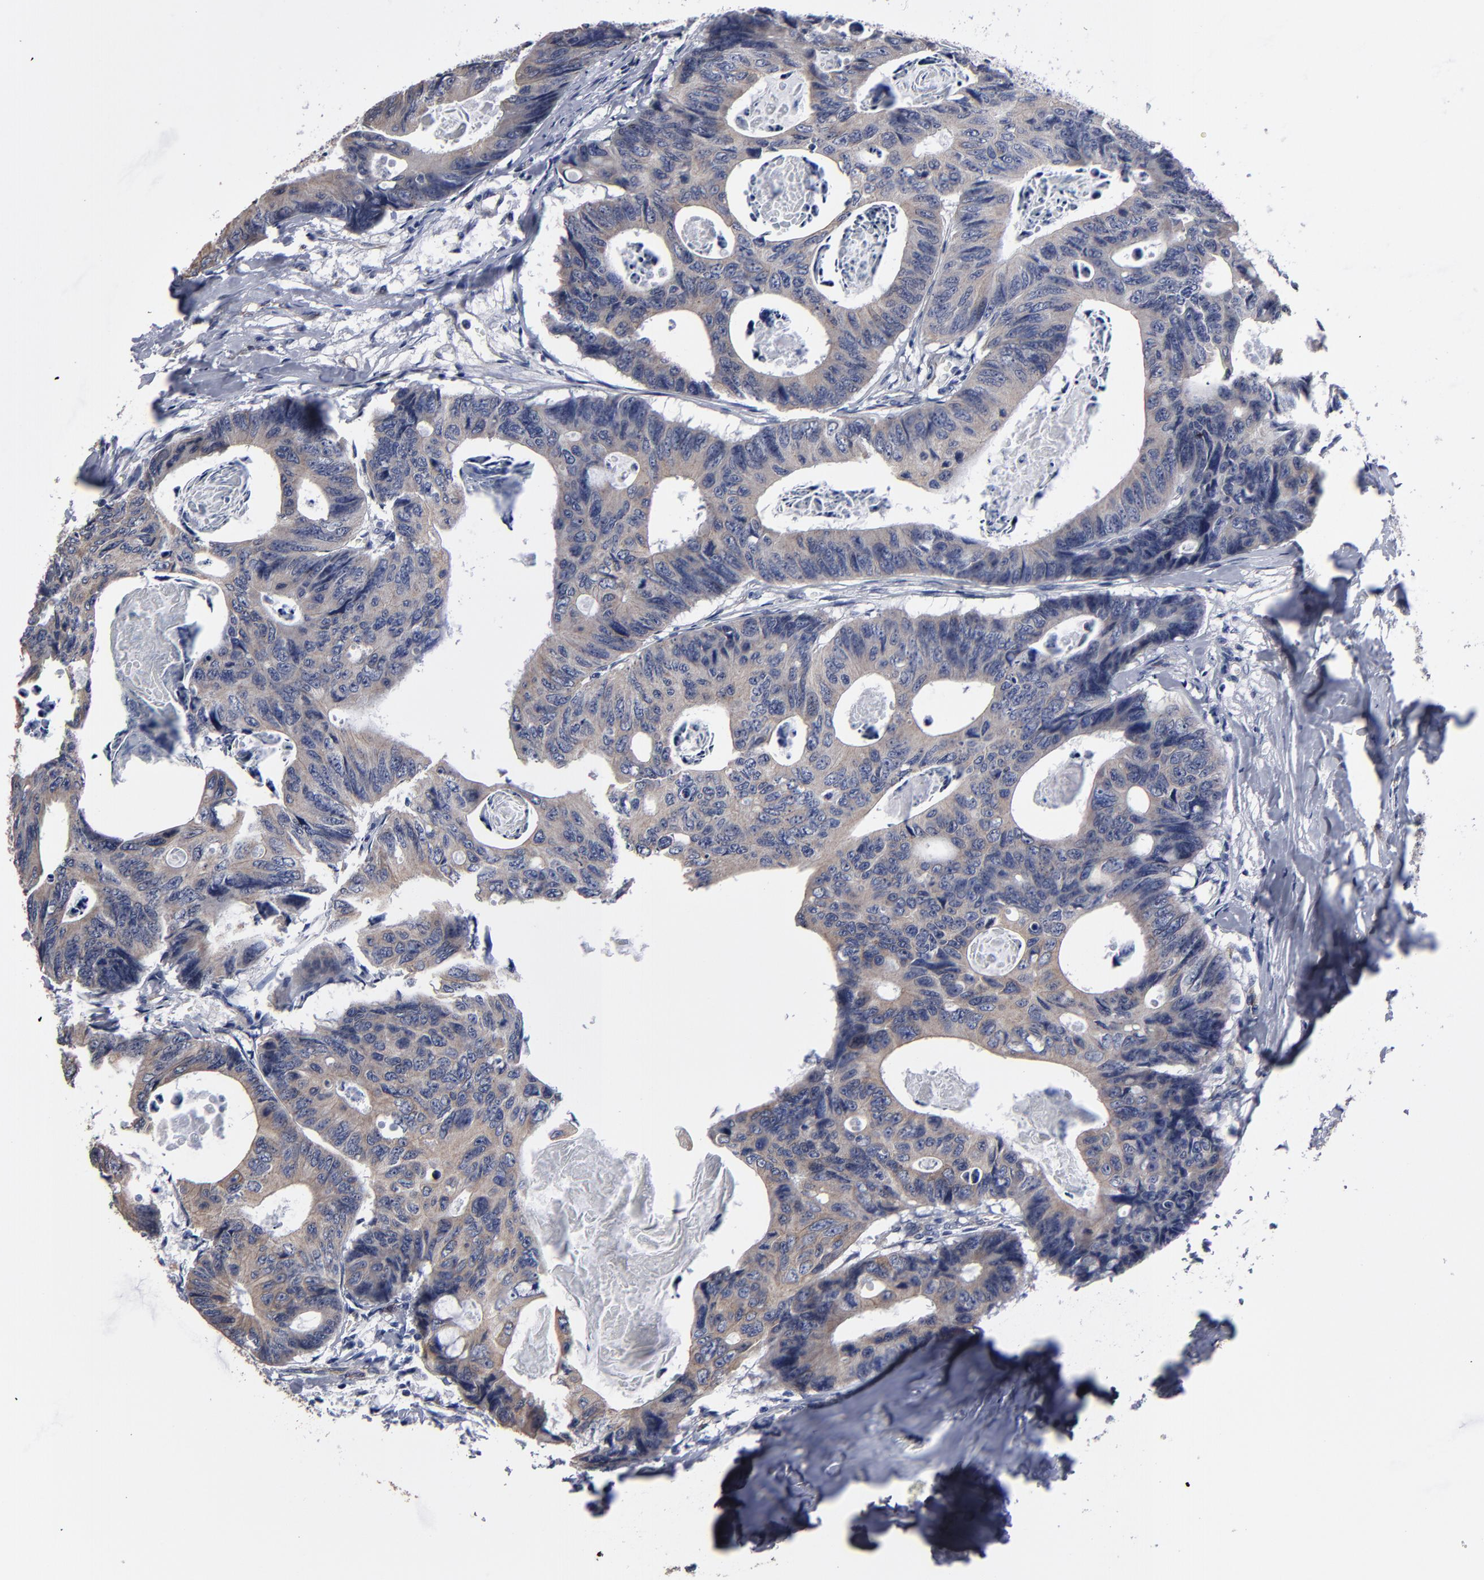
{"staining": {"intensity": "weak", "quantity": ">75%", "location": "cytoplasmic/membranous"}, "tissue": "colorectal cancer", "cell_type": "Tumor cells", "image_type": "cancer", "snomed": [{"axis": "morphology", "description": "Adenocarcinoma, NOS"}, {"axis": "topography", "description": "Colon"}], "caption": "Immunohistochemical staining of colorectal cancer displays low levels of weak cytoplasmic/membranous staining in approximately >75% of tumor cells. (DAB = brown stain, brightfield microscopy at high magnification).", "gene": "ZNF175", "patient": {"sex": "female", "age": 55}}